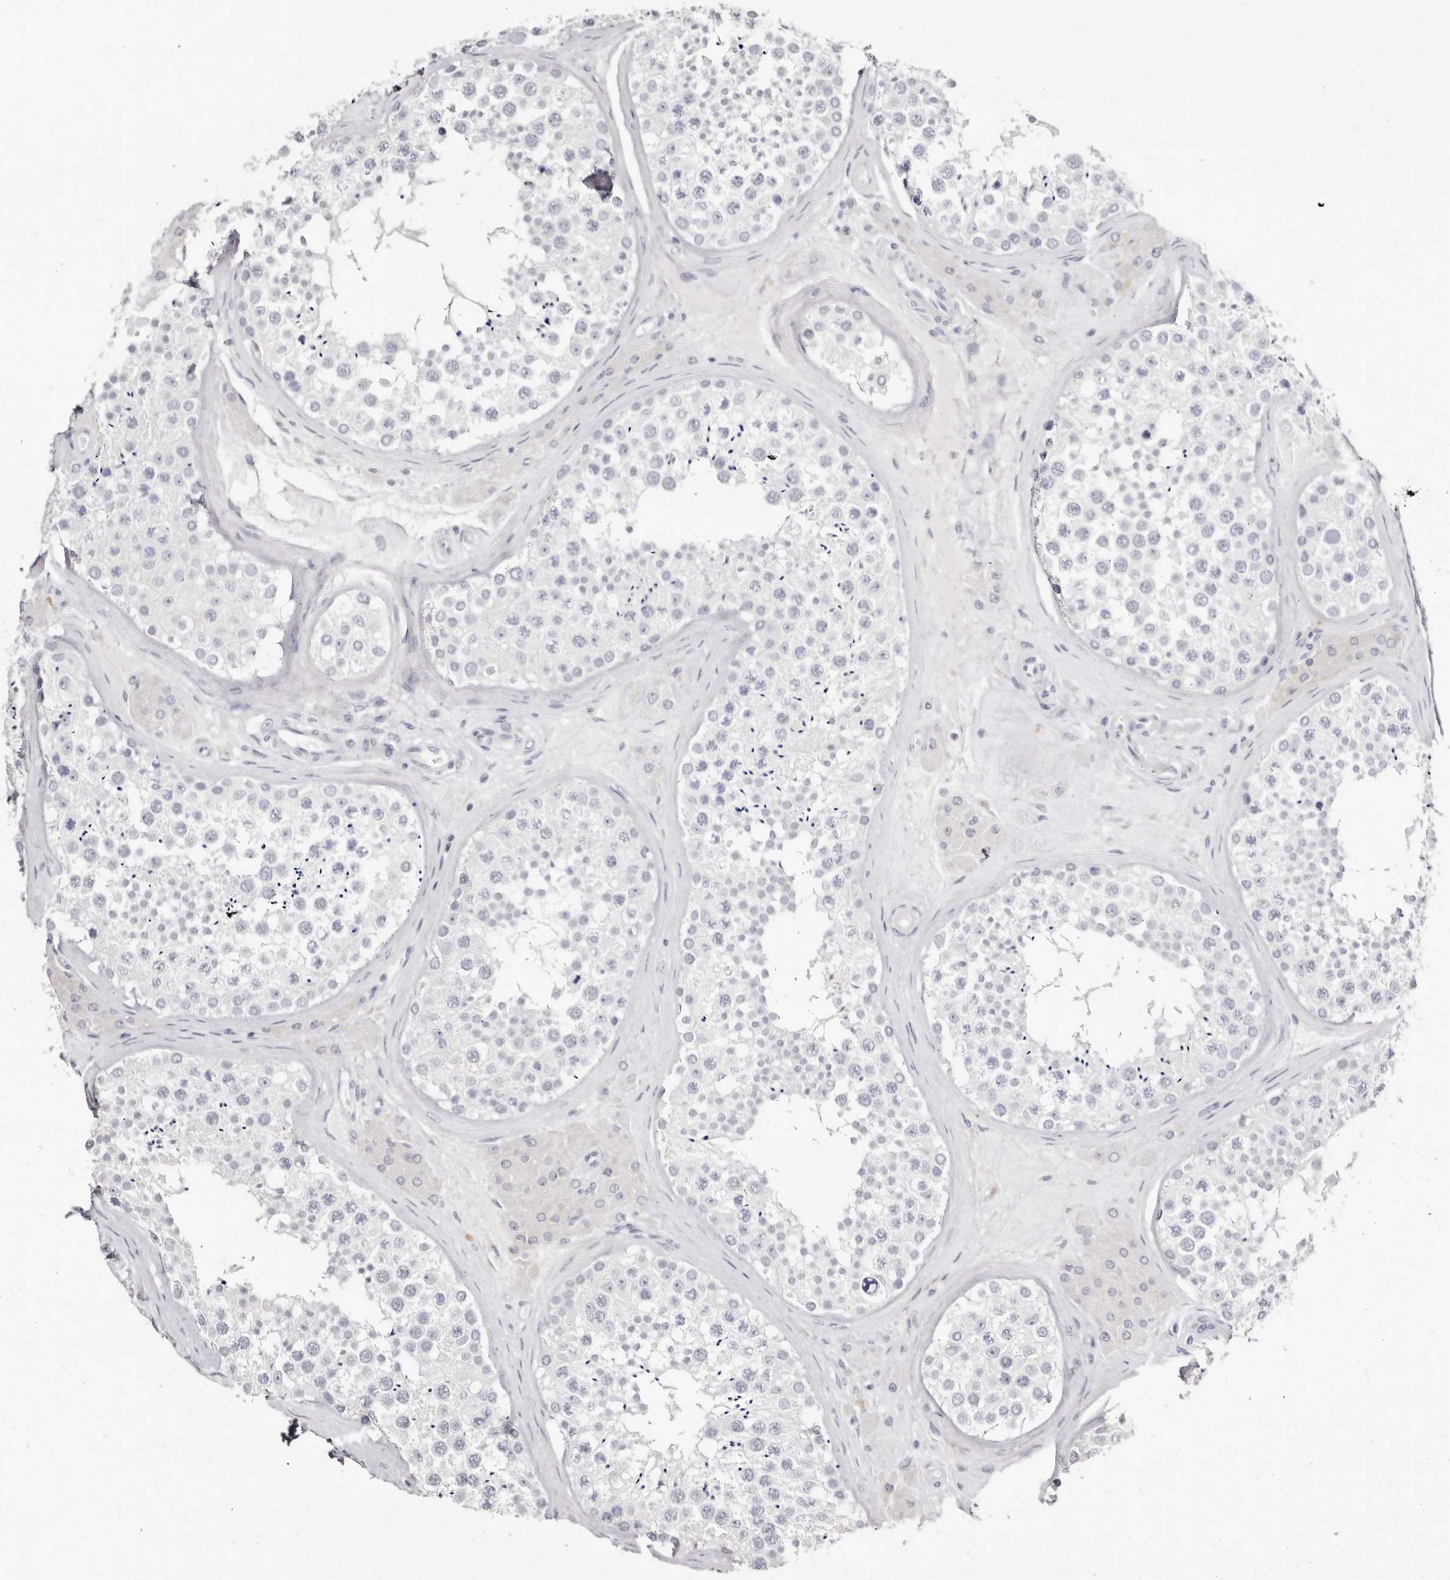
{"staining": {"intensity": "negative", "quantity": "none", "location": "none"}, "tissue": "testis", "cell_type": "Cells in seminiferous ducts", "image_type": "normal", "snomed": [{"axis": "morphology", "description": "Normal tissue, NOS"}, {"axis": "topography", "description": "Testis"}], "caption": "Immunohistochemical staining of unremarkable testis shows no significant positivity in cells in seminiferous ducts. (Immunohistochemistry, brightfield microscopy, high magnification).", "gene": "AKNAD1", "patient": {"sex": "male", "age": 46}}